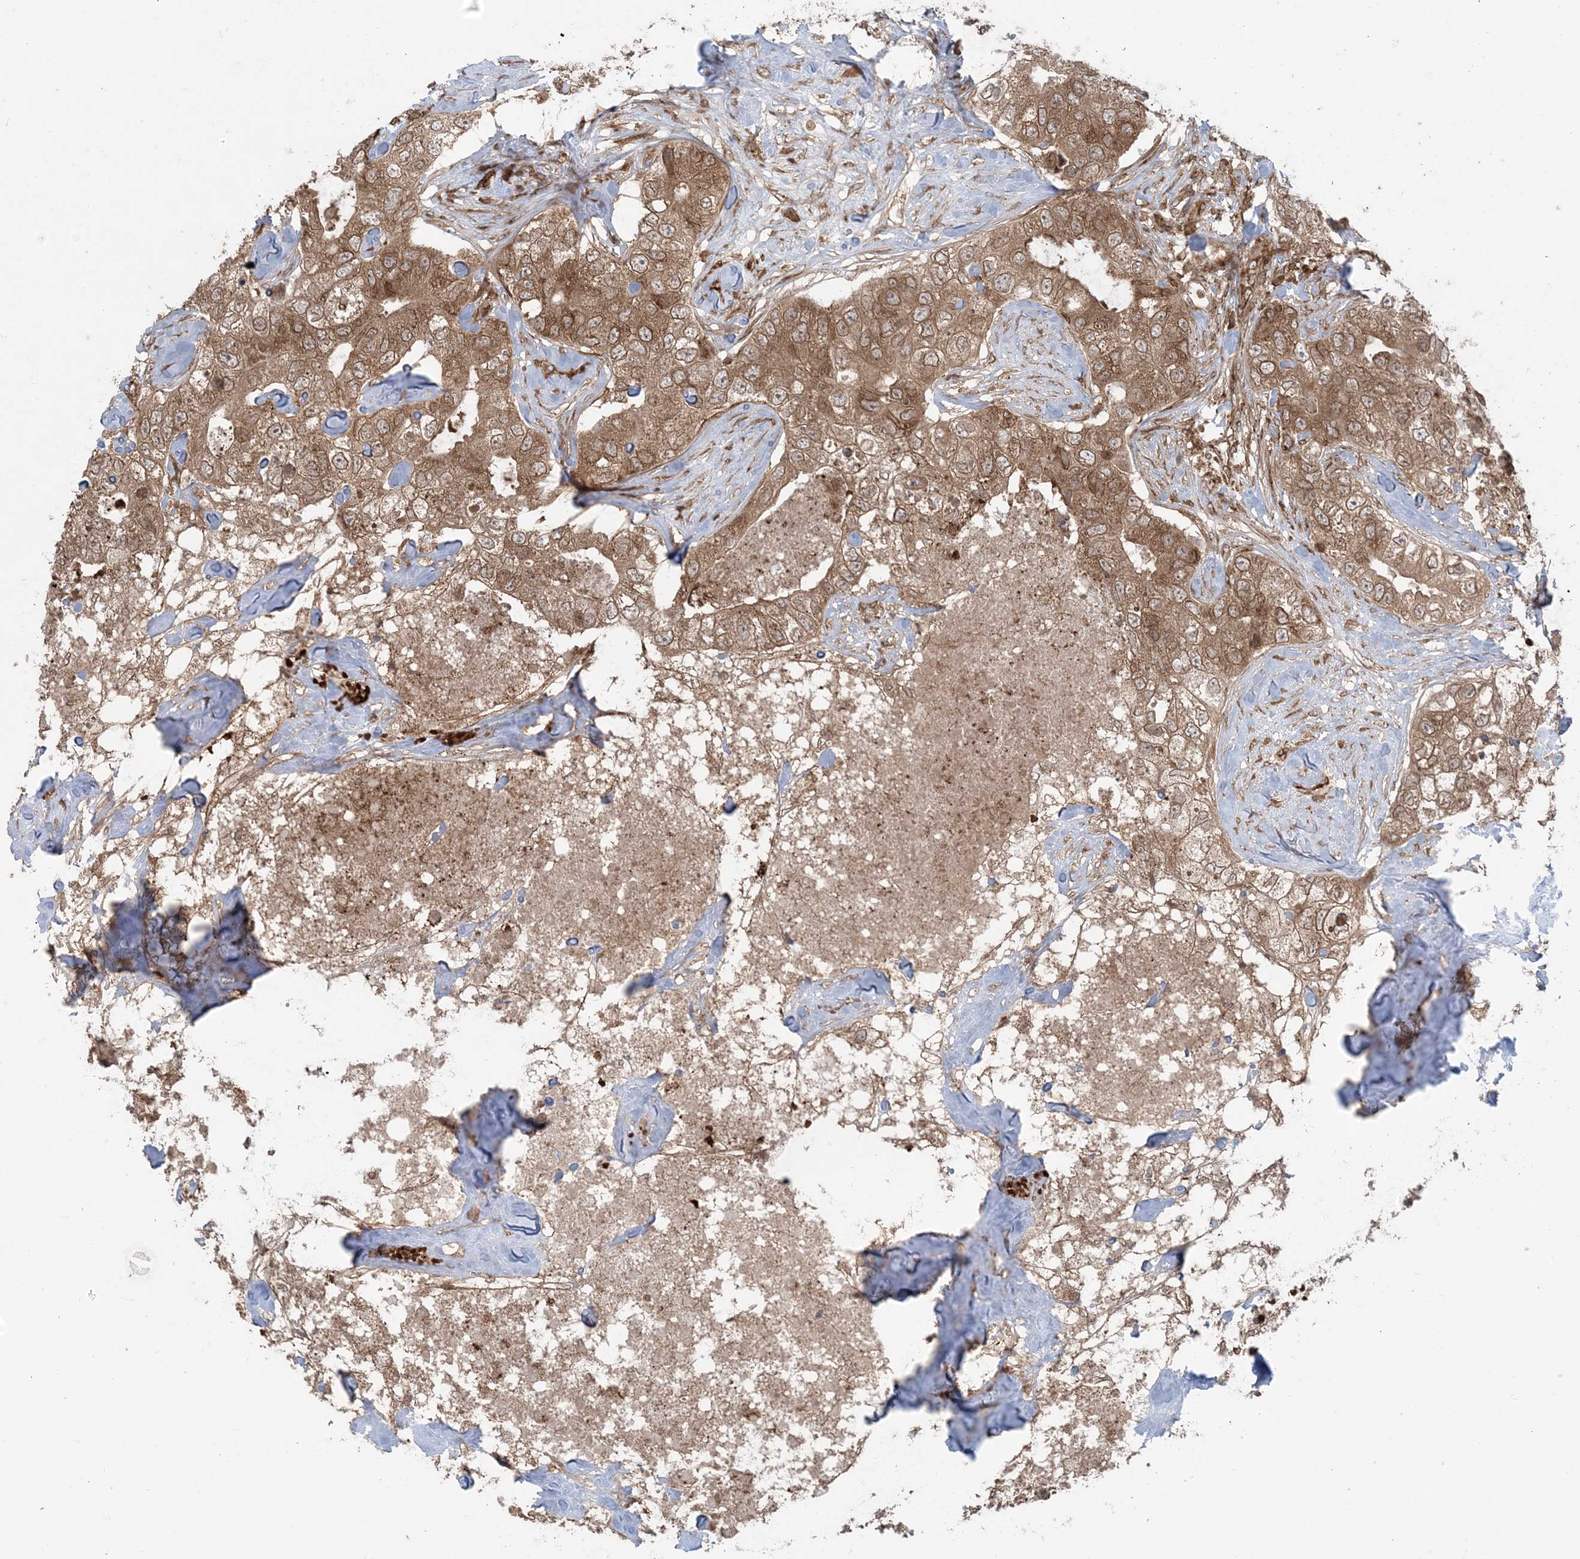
{"staining": {"intensity": "moderate", "quantity": ">75%", "location": "cytoplasmic/membranous"}, "tissue": "breast cancer", "cell_type": "Tumor cells", "image_type": "cancer", "snomed": [{"axis": "morphology", "description": "Duct carcinoma"}, {"axis": "topography", "description": "Breast"}], "caption": "Breast infiltrating ductal carcinoma stained with immunohistochemistry (IHC) exhibits moderate cytoplasmic/membranous expression in approximately >75% of tumor cells. (DAB = brown stain, brightfield microscopy at high magnification).", "gene": "DDX19B", "patient": {"sex": "female", "age": 62}}